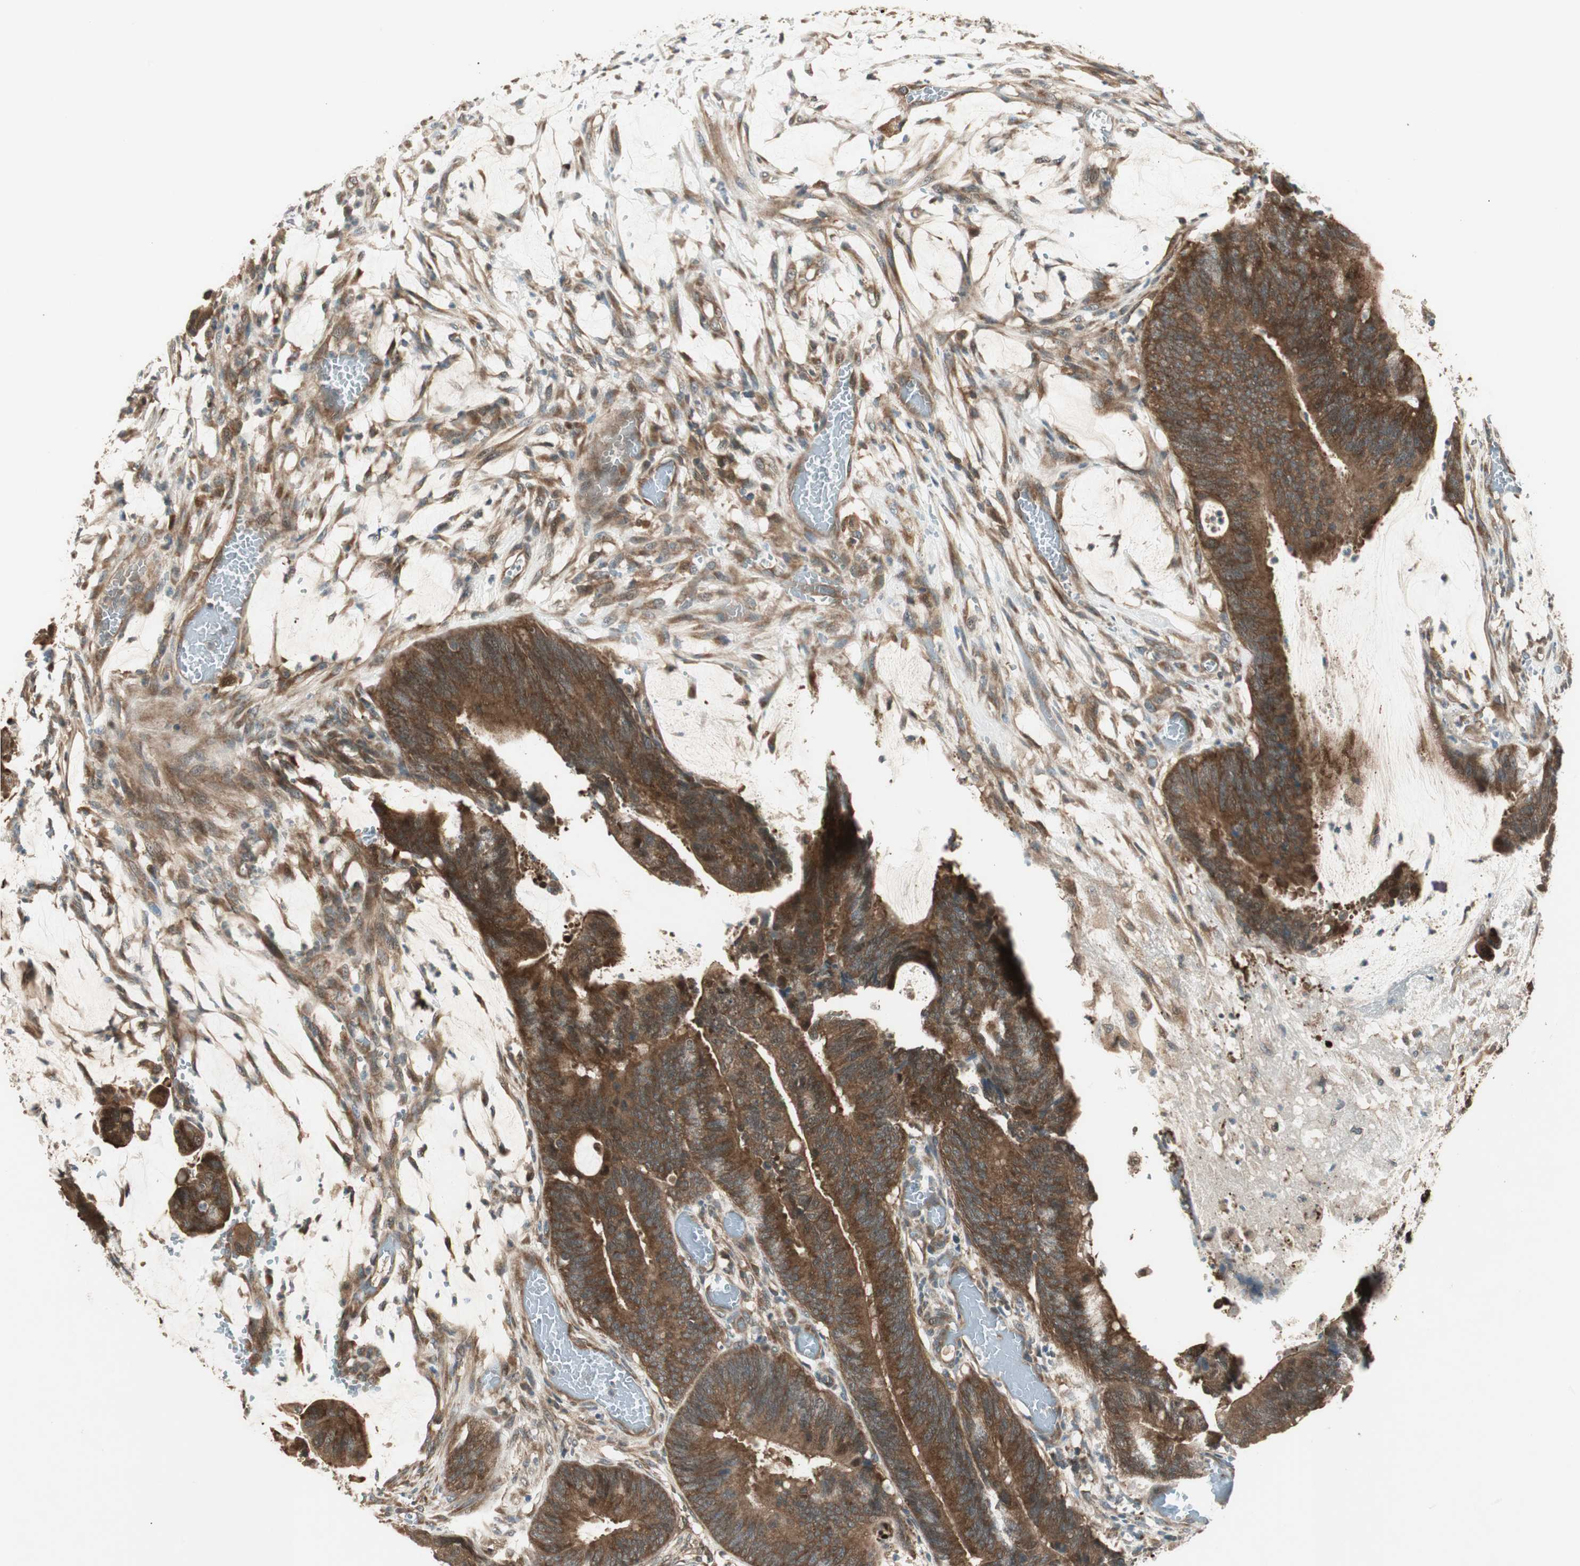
{"staining": {"intensity": "strong", "quantity": ">75%", "location": "cytoplasmic/membranous"}, "tissue": "colorectal cancer", "cell_type": "Tumor cells", "image_type": "cancer", "snomed": [{"axis": "morphology", "description": "Adenocarcinoma, NOS"}, {"axis": "topography", "description": "Rectum"}], "caption": "This is an image of IHC staining of adenocarcinoma (colorectal), which shows strong positivity in the cytoplasmic/membranous of tumor cells.", "gene": "CNOT4", "patient": {"sex": "female", "age": 66}}